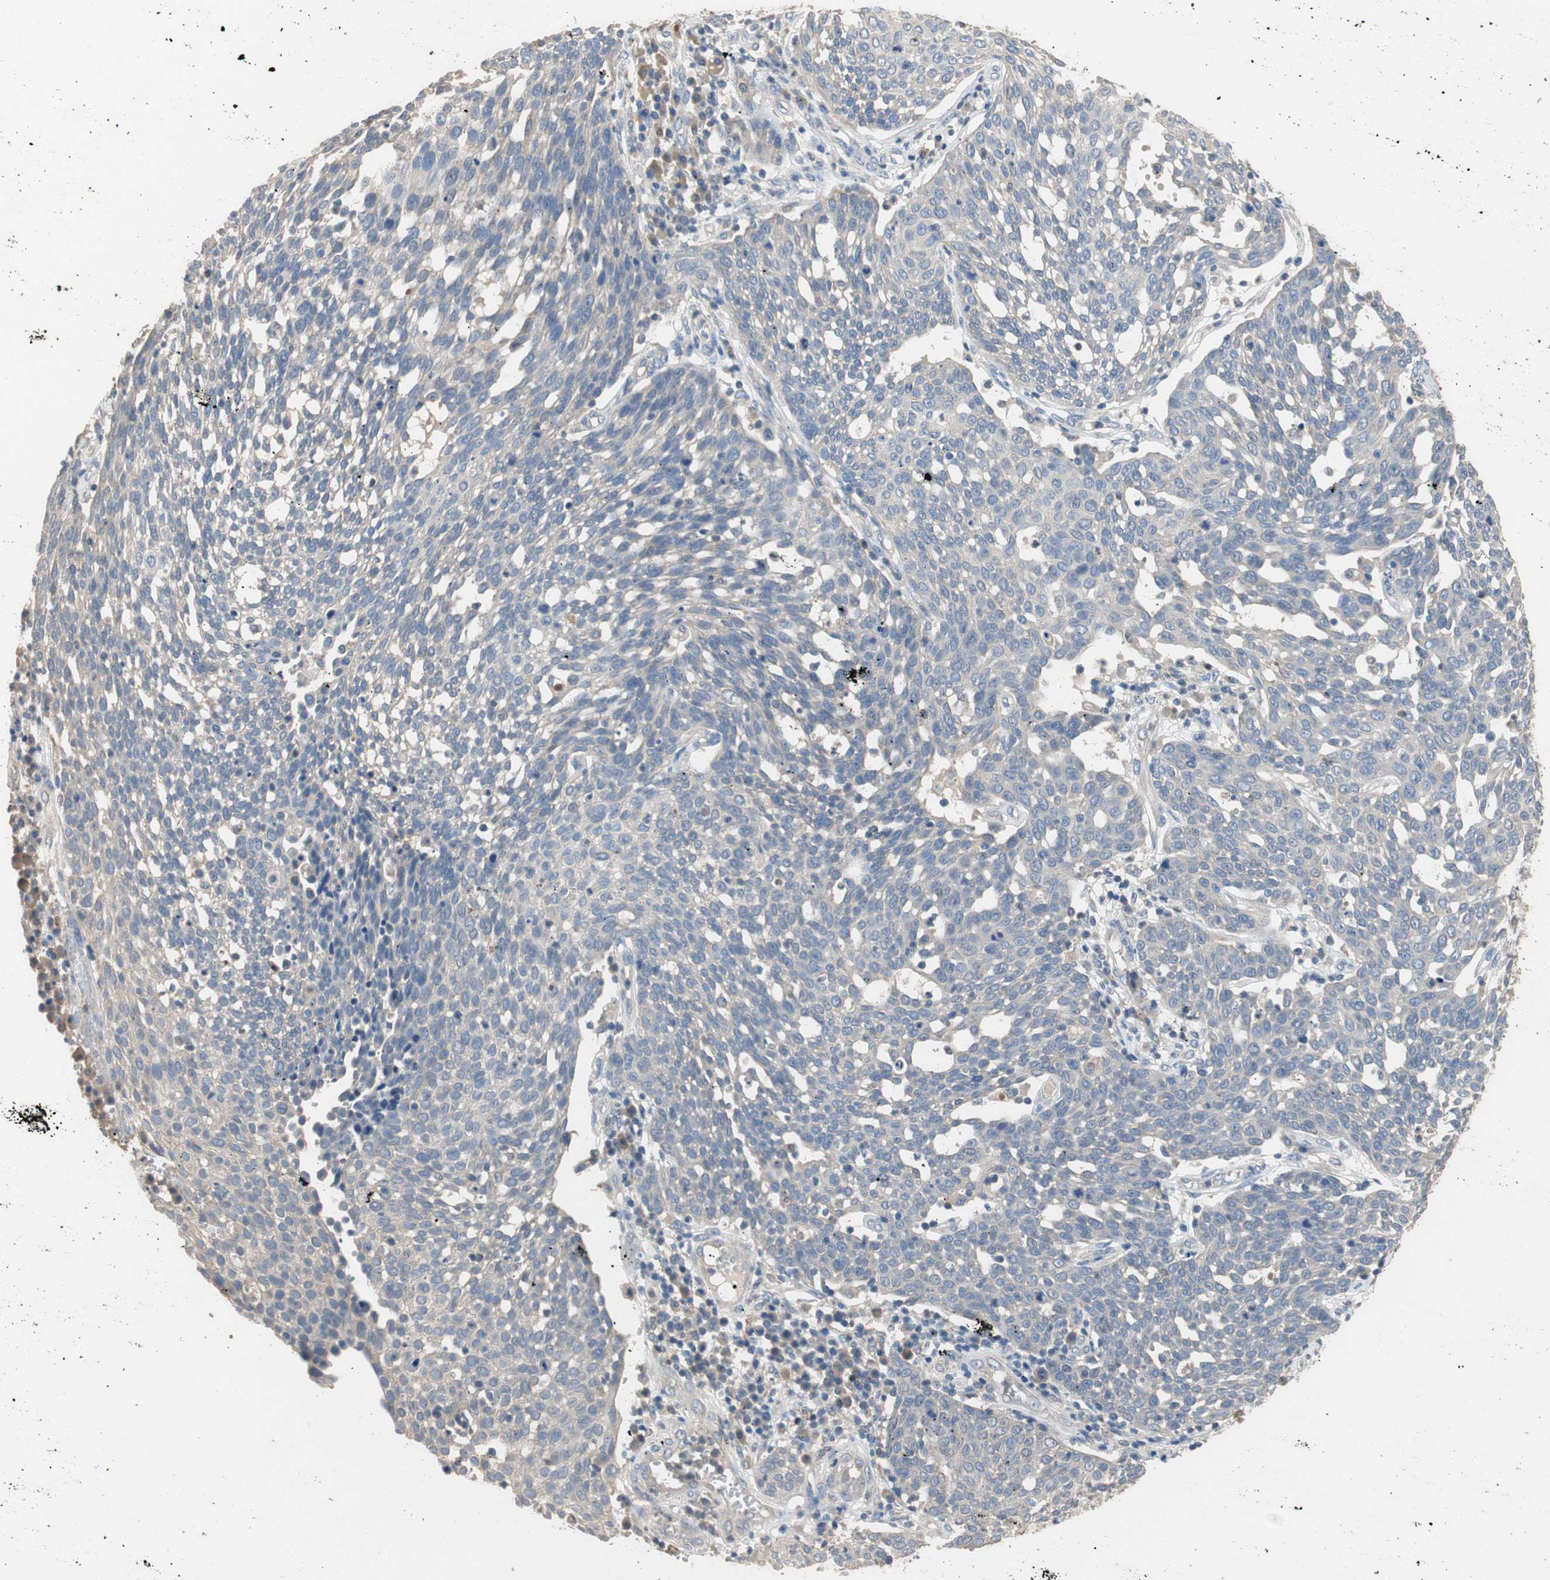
{"staining": {"intensity": "weak", "quantity": "<25%", "location": "cytoplasmic/membranous"}, "tissue": "cervical cancer", "cell_type": "Tumor cells", "image_type": "cancer", "snomed": [{"axis": "morphology", "description": "Squamous cell carcinoma, NOS"}, {"axis": "topography", "description": "Cervix"}], "caption": "Immunohistochemistry photomicrograph of neoplastic tissue: human cervical cancer (squamous cell carcinoma) stained with DAB (3,3'-diaminobenzidine) reveals no significant protein staining in tumor cells.", "gene": "ADAP1", "patient": {"sex": "female", "age": 34}}